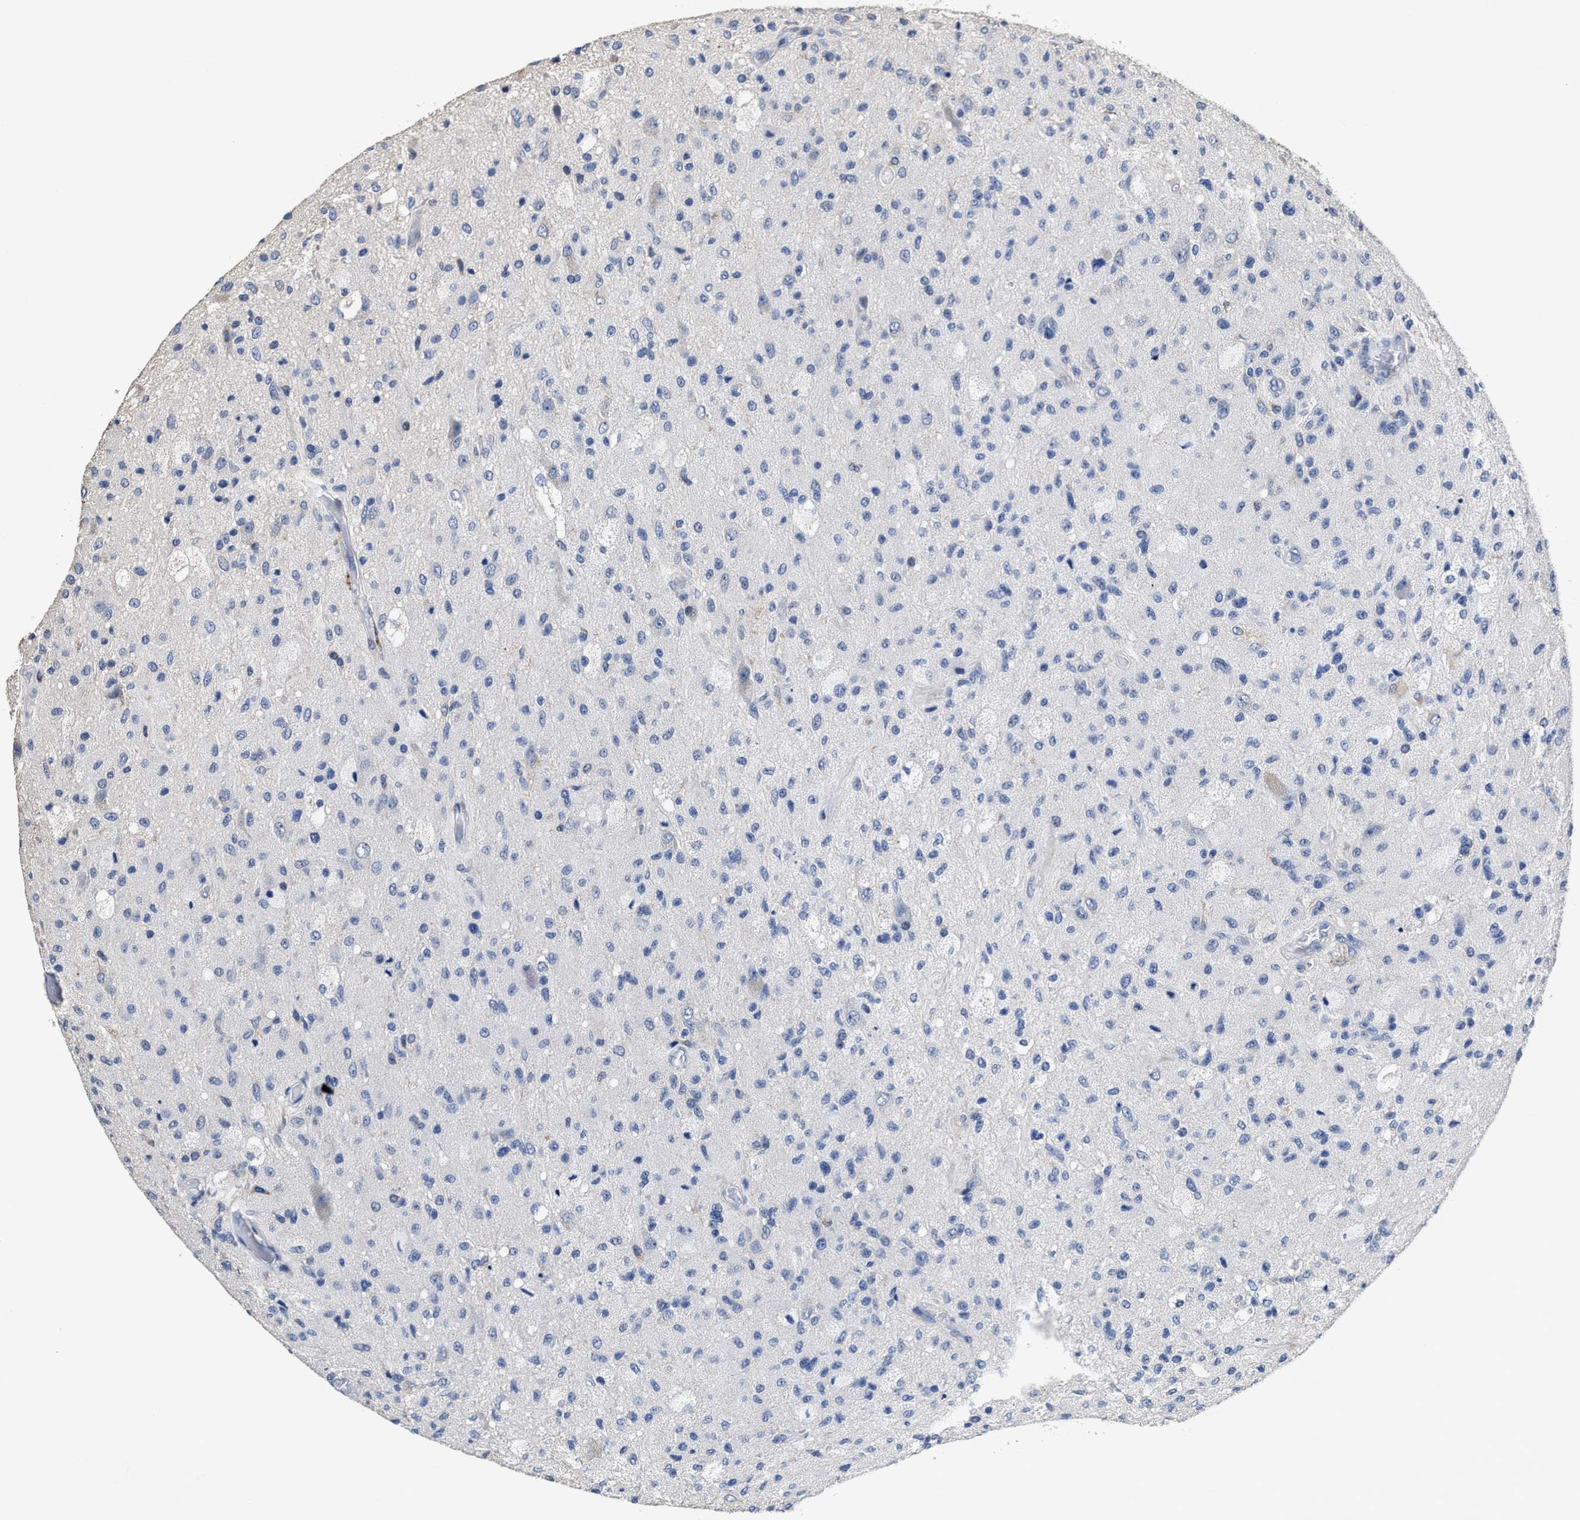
{"staining": {"intensity": "negative", "quantity": "none", "location": "none"}, "tissue": "glioma", "cell_type": "Tumor cells", "image_type": "cancer", "snomed": [{"axis": "morphology", "description": "Normal tissue, NOS"}, {"axis": "morphology", "description": "Glioma, malignant, High grade"}, {"axis": "topography", "description": "Cerebral cortex"}], "caption": "Tumor cells show no significant protein positivity in malignant glioma (high-grade). (Stains: DAB (3,3'-diaminobenzidine) IHC with hematoxylin counter stain, Microscopy: brightfield microscopy at high magnification).", "gene": "ZFAT", "patient": {"sex": "male", "age": 77}}